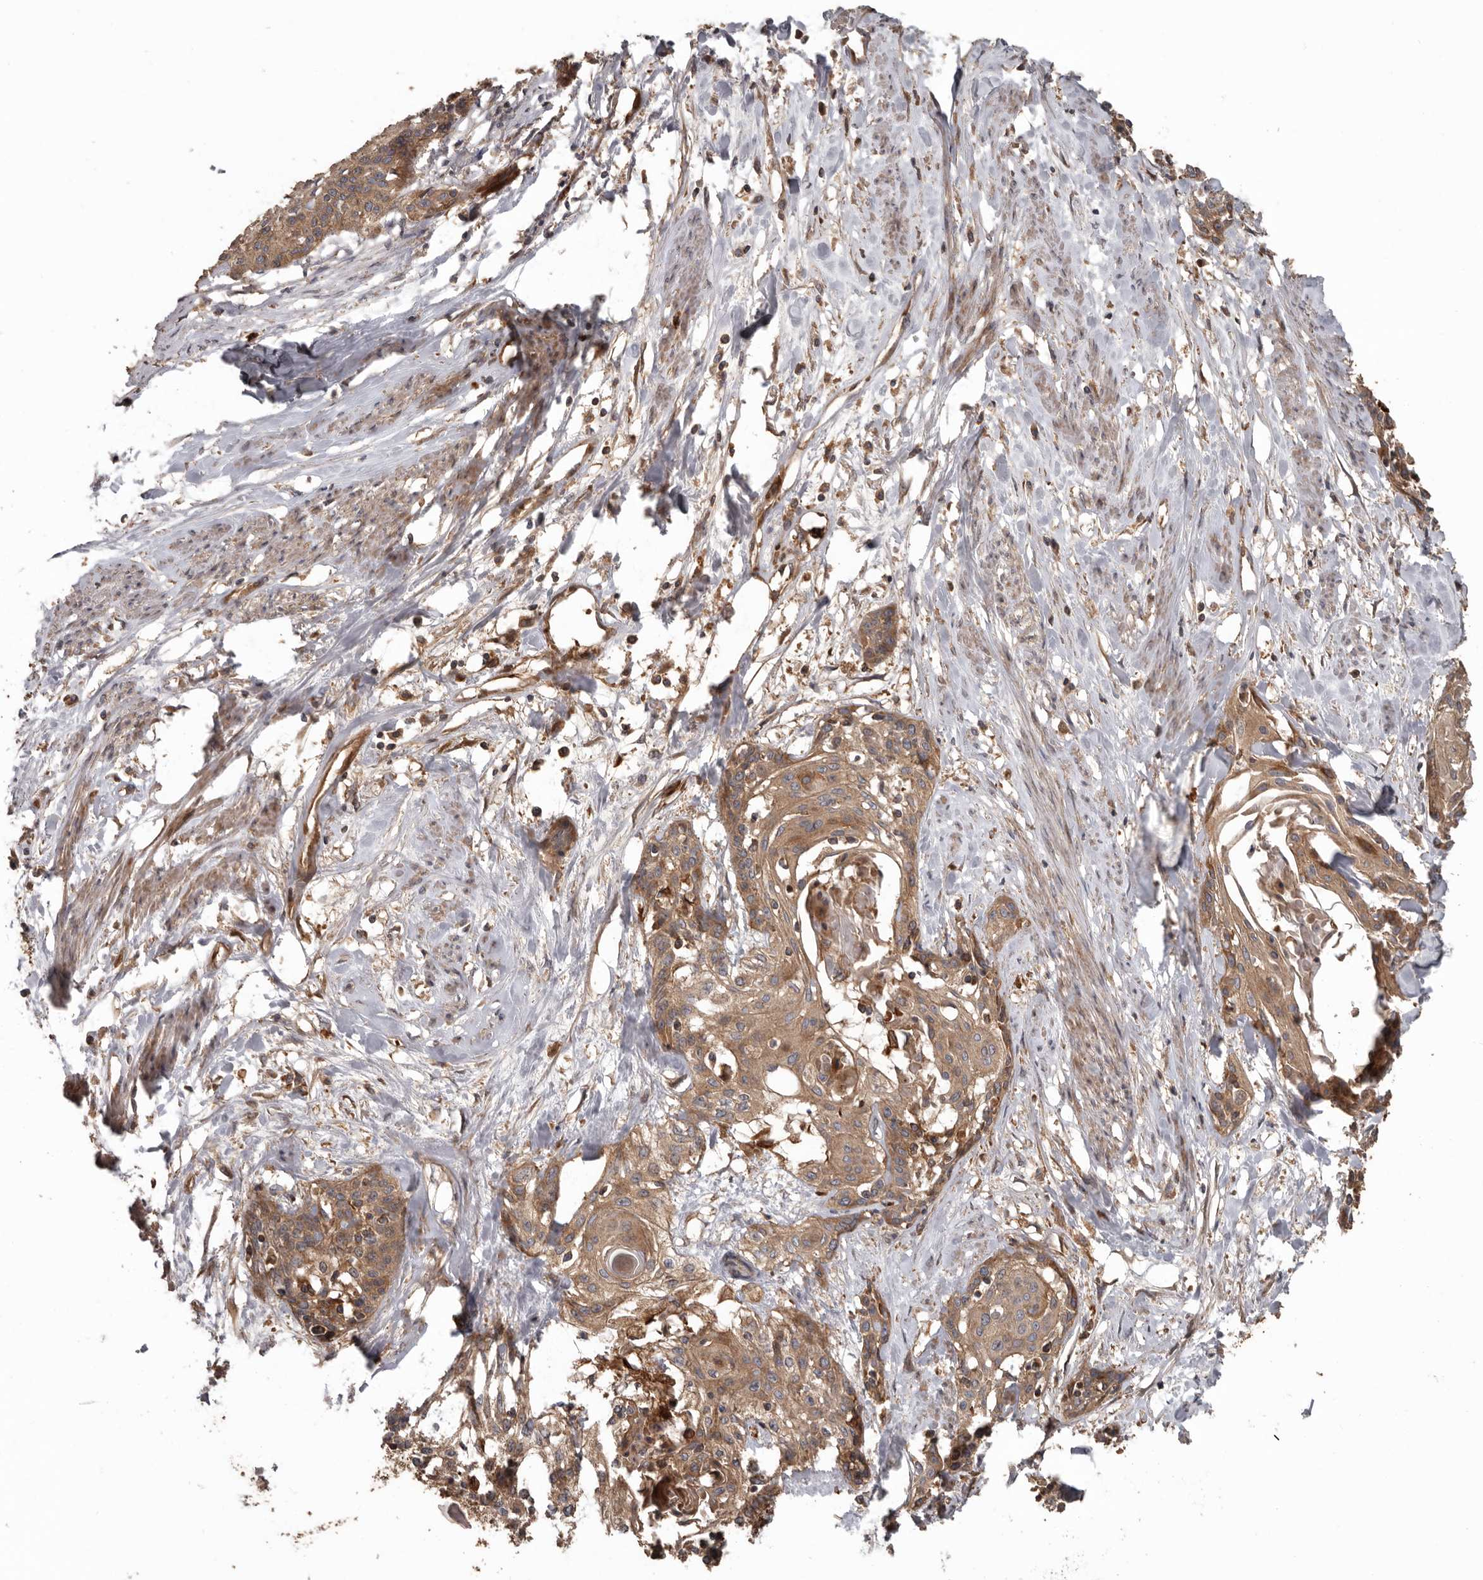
{"staining": {"intensity": "weak", "quantity": ">75%", "location": "cytoplasmic/membranous"}, "tissue": "cervical cancer", "cell_type": "Tumor cells", "image_type": "cancer", "snomed": [{"axis": "morphology", "description": "Squamous cell carcinoma, NOS"}, {"axis": "topography", "description": "Cervix"}], "caption": "Brown immunohistochemical staining in human squamous cell carcinoma (cervical) demonstrates weak cytoplasmic/membranous staining in approximately >75% of tumor cells. The staining was performed using DAB (3,3'-diaminobenzidine) to visualize the protein expression in brown, while the nuclei were stained in blue with hematoxylin (Magnification: 20x).", "gene": "ARHGEF5", "patient": {"sex": "female", "age": 57}}